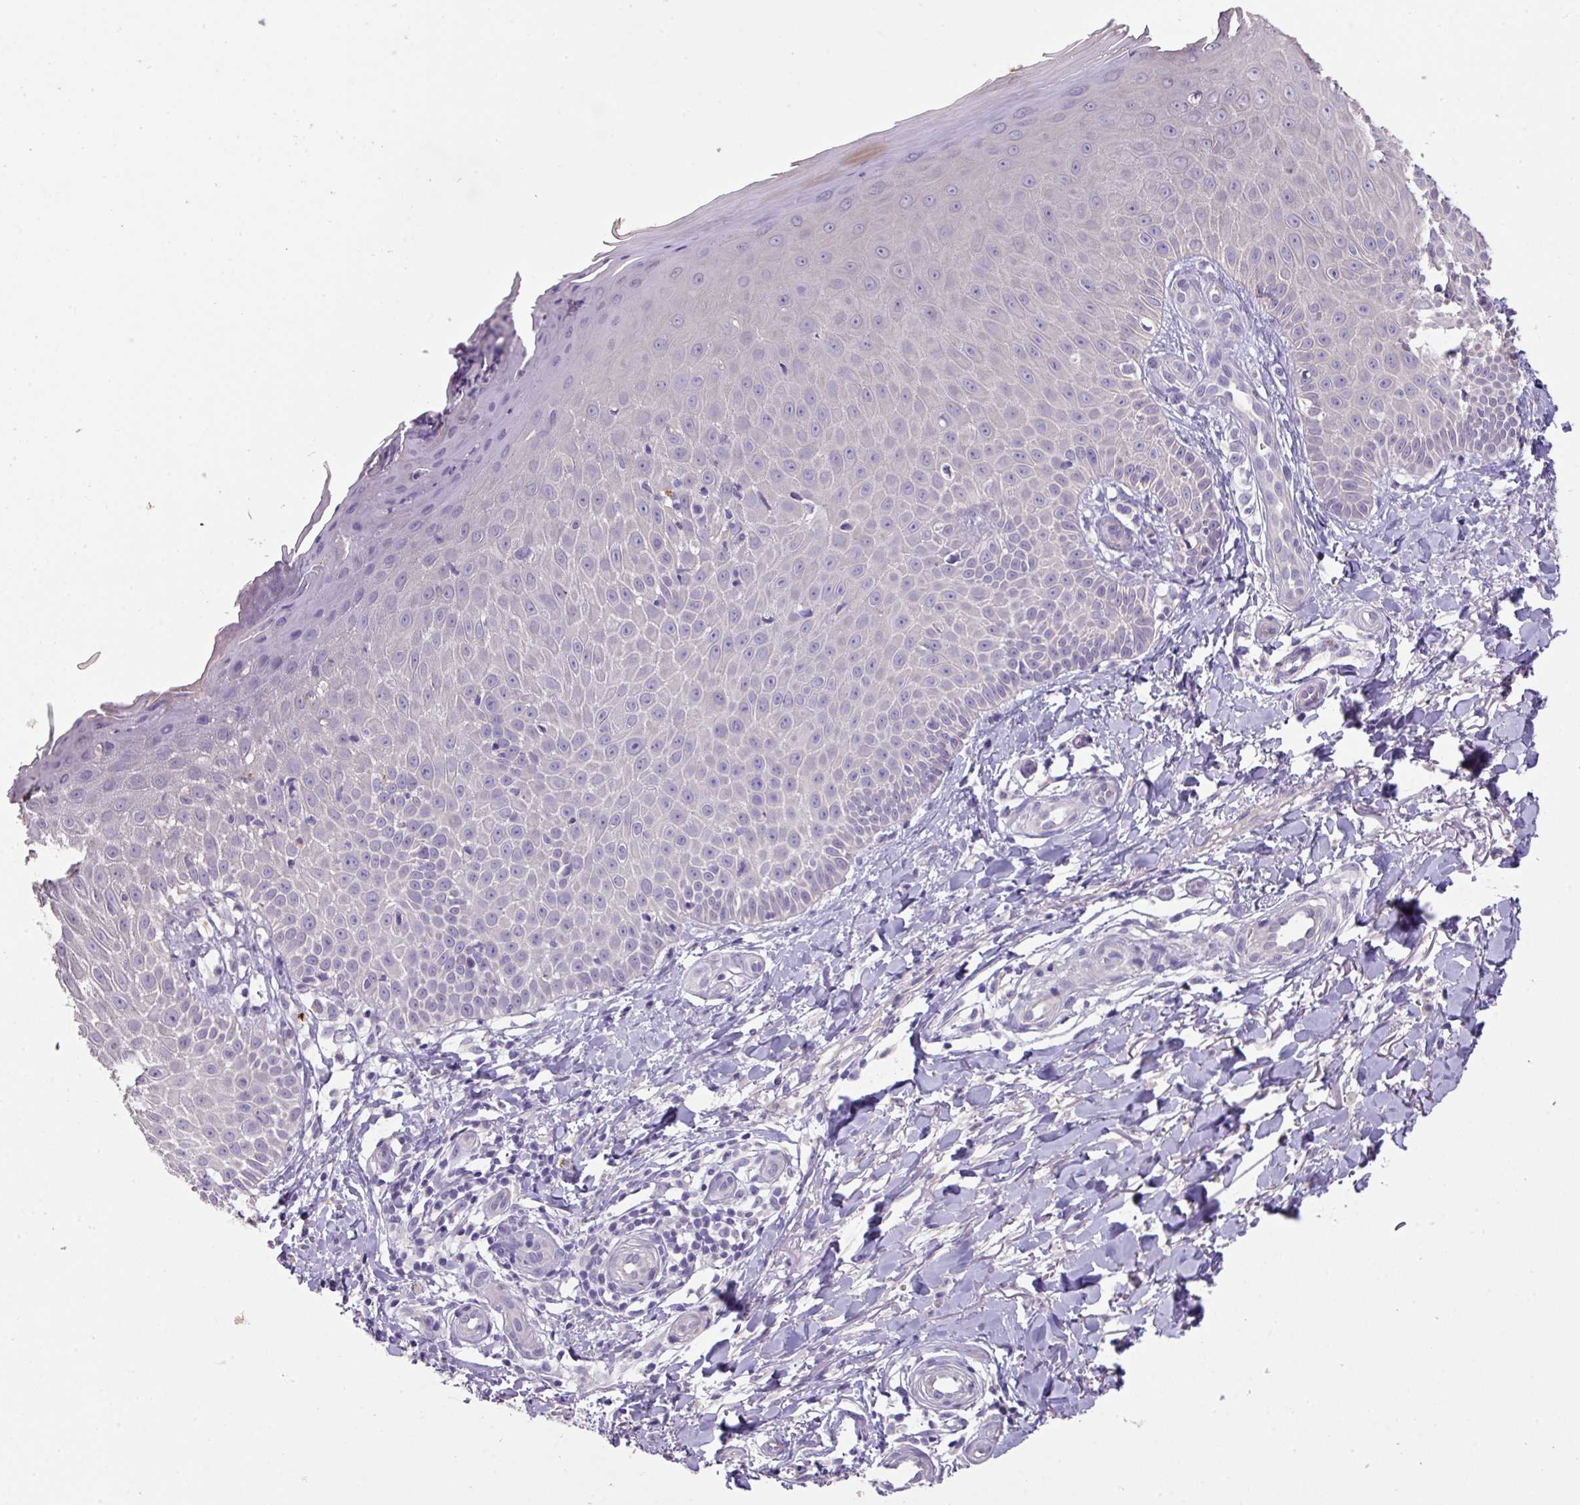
{"staining": {"intensity": "negative", "quantity": "none", "location": "none"}, "tissue": "skin", "cell_type": "Fibroblasts", "image_type": "normal", "snomed": [{"axis": "morphology", "description": "Normal tissue, NOS"}, {"axis": "topography", "description": "Skin"}], "caption": "Immunohistochemical staining of benign human skin demonstrates no significant staining in fibroblasts.", "gene": "PRADC1", "patient": {"sex": "male", "age": 81}}